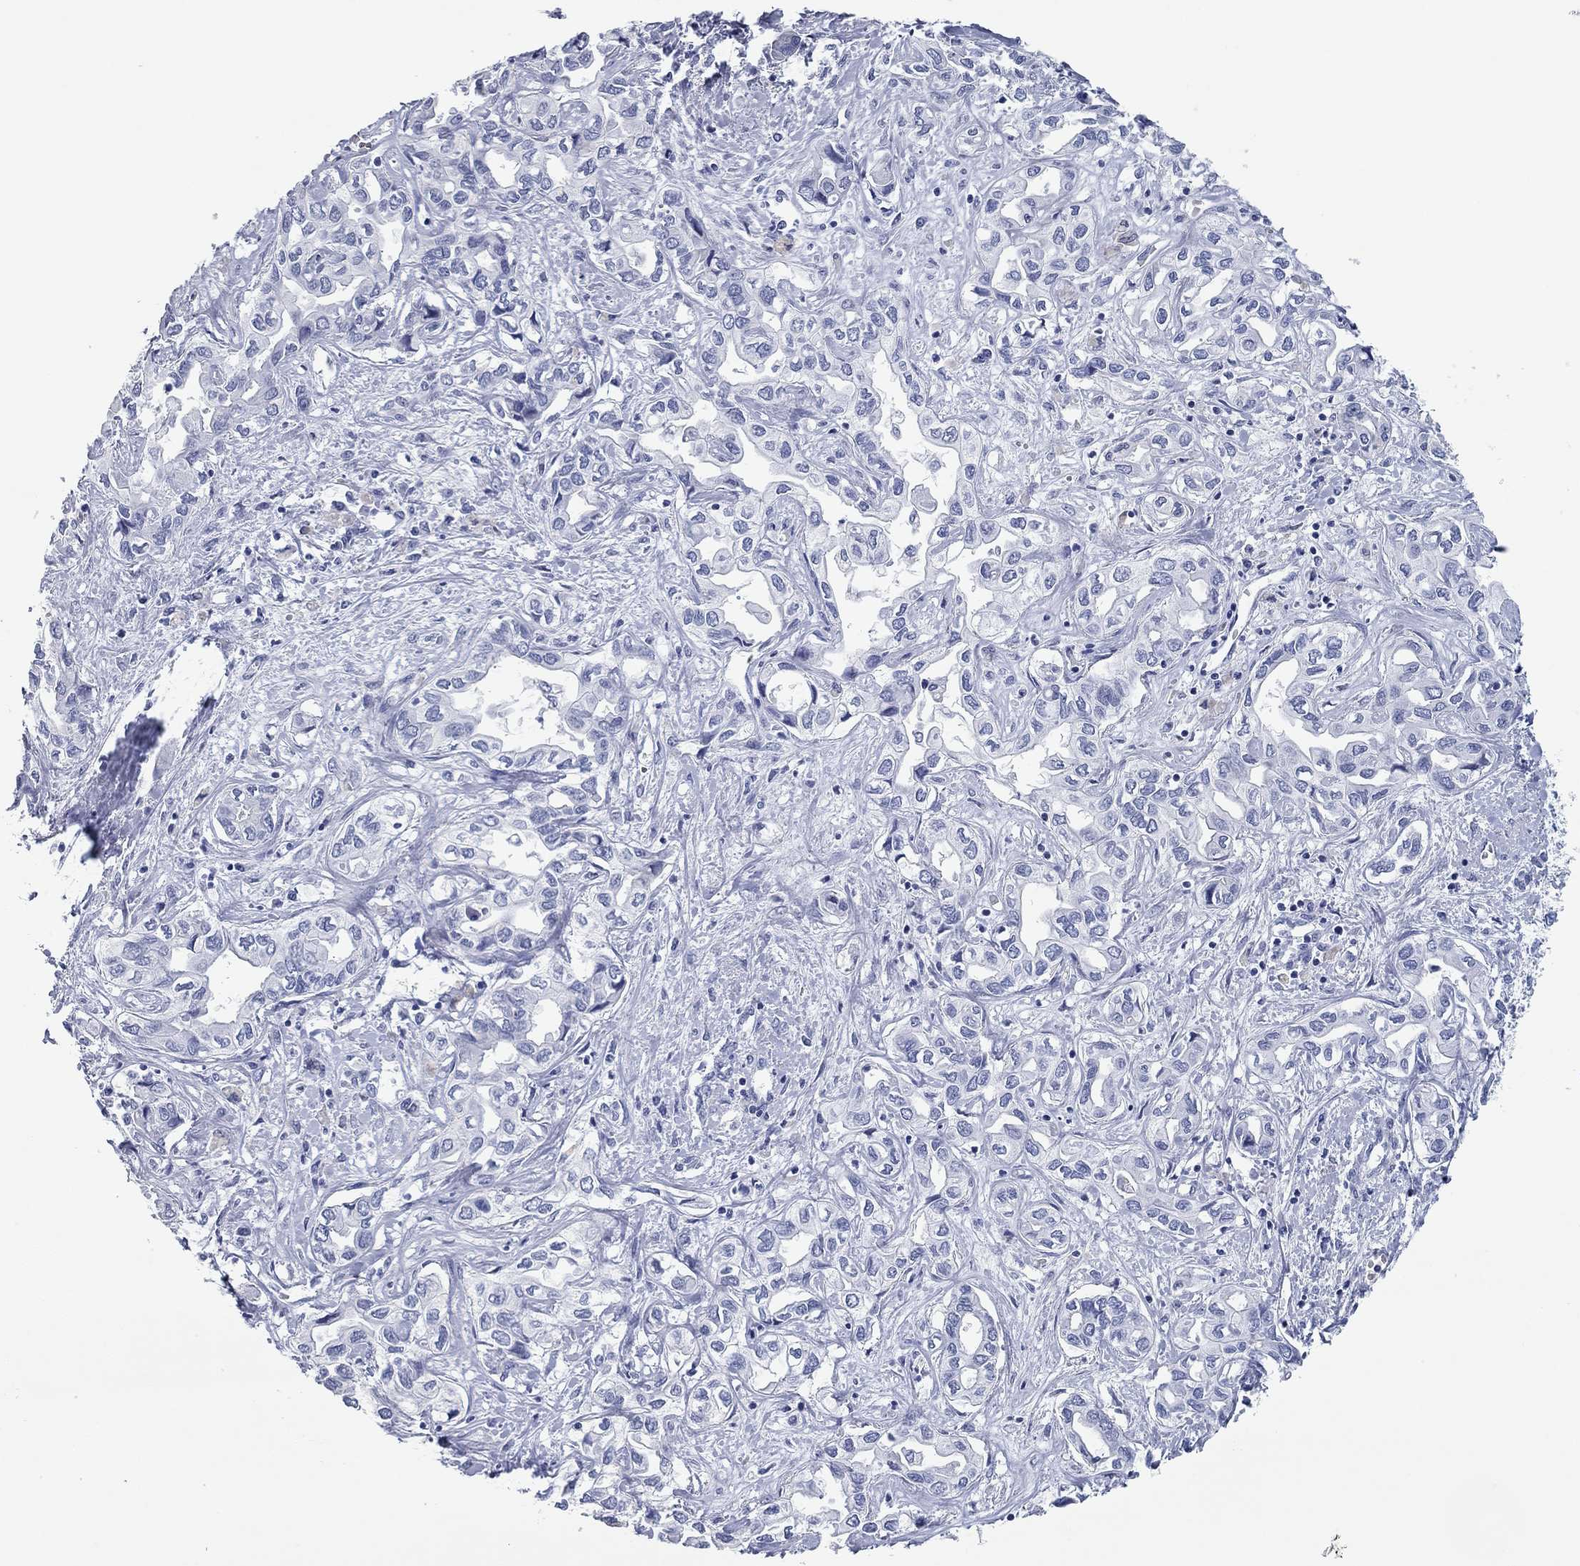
{"staining": {"intensity": "negative", "quantity": "none", "location": "none"}, "tissue": "liver cancer", "cell_type": "Tumor cells", "image_type": "cancer", "snomed": [{"axis": "morphology", "description": "Cholangiocarcinoma"}, {"axis": "topography", "description": "Liver"}], "caption": "There is no significant positivity in tumor cells of liver cholangiocarcinoma. (Brightfield microscopy of DAB IHC at high magnification).", "gene": "CHI3L2", "patient": {"sex": "female", "age": 64}}